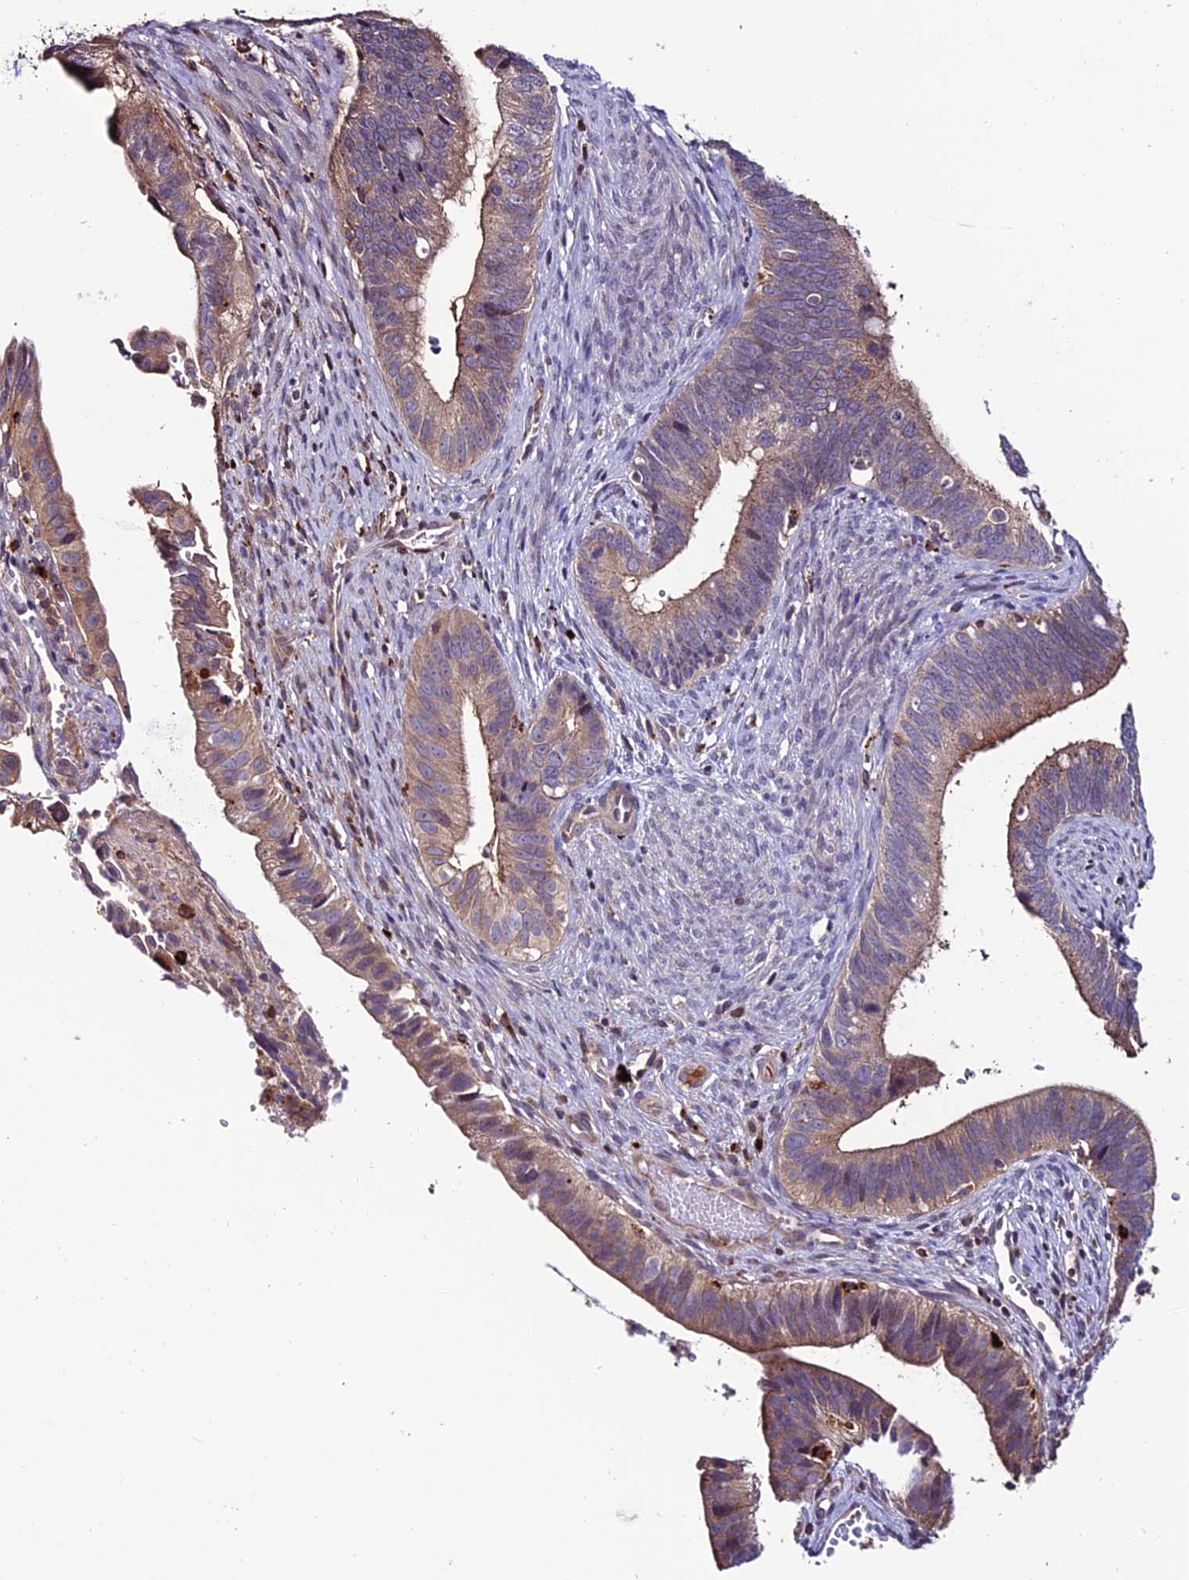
{"staining": {"intensity": "weak", "quantity": ">75%", "location": "cytoplasmic/membranous"}, "tissue": "cervical cancer", "cell_type": "Tumor cells", "image_type": "cancer", "snomed": [{"axis": "morphology", "description": "Adenocarcinoma, NOS"}, {"axis": "topography", "description": "Cervix"}], "caption": "Adenocarcinoma (cervical) was stained to show a protein in brown. There is low levels of weak cytoplasmic/membranous staining in about >75% of tumor cells.", "gene": "ARHGEF18", "patient": {"sex": "female", "age": 42}}